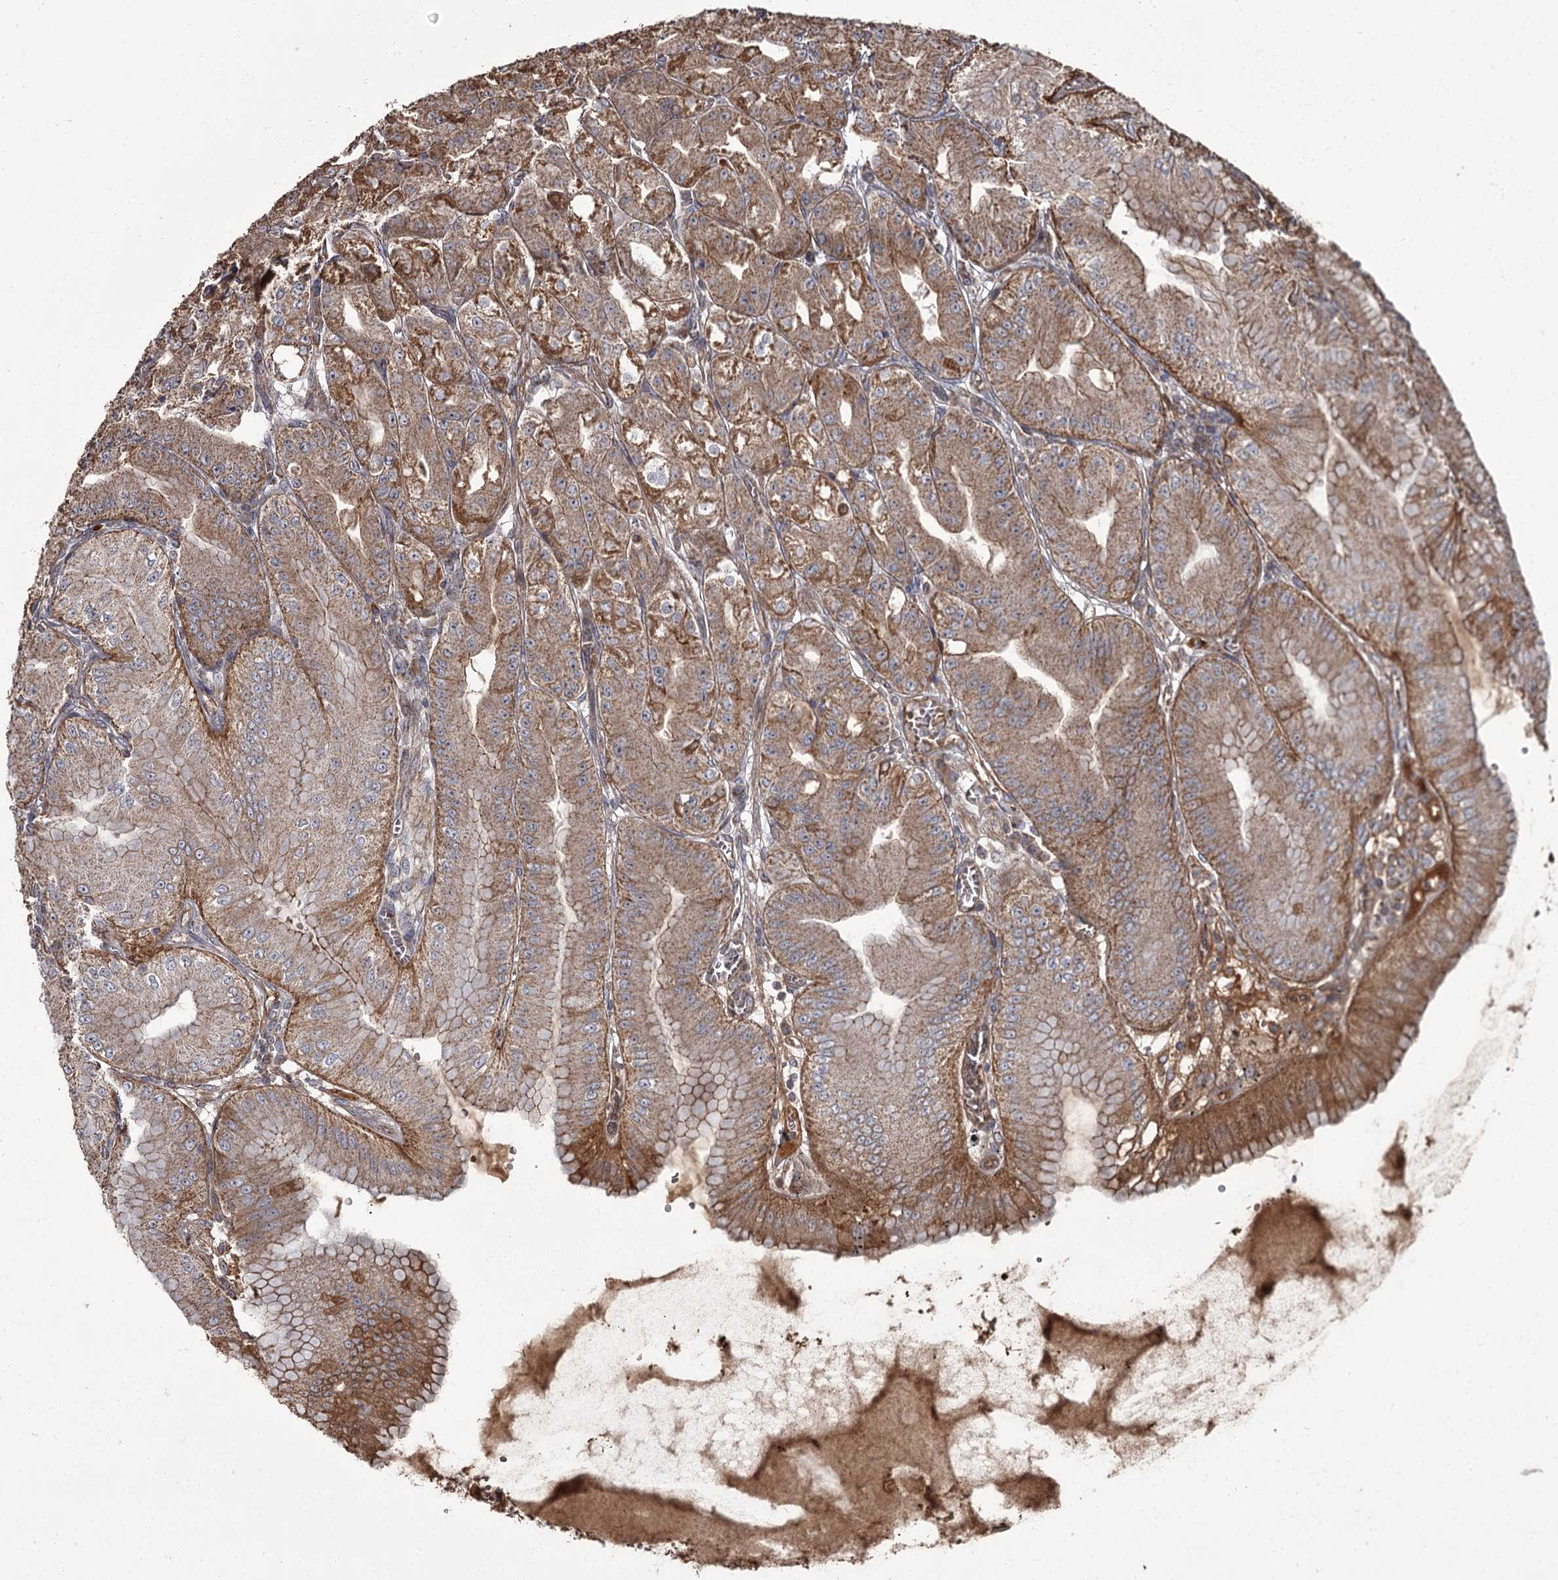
{"staining": {"intensity": "strong", "quantity": ">75%", "location": "cytoplasmic/membranous"}, "tissue": "stomach", "cell_type": "Glandular cells", "image_type": "normal", "snomed": [{"axis": "morphology", "description": "Normal tissue, NOS"}, {"axis": "topography", "description": "Stomach, upper"}, {"axis": "topography", "description": "Stomach, lower"}], "caption": "Brown immunohistochemical staining in benign stomach displays strong cytoplasmic/membranous staining in about >75% of glandular cells. The protein of interest is shown in brown color, while the nuclei are stained blue.", "gene": "THAP9", "patient": {"sex": "male", "age": 71}}